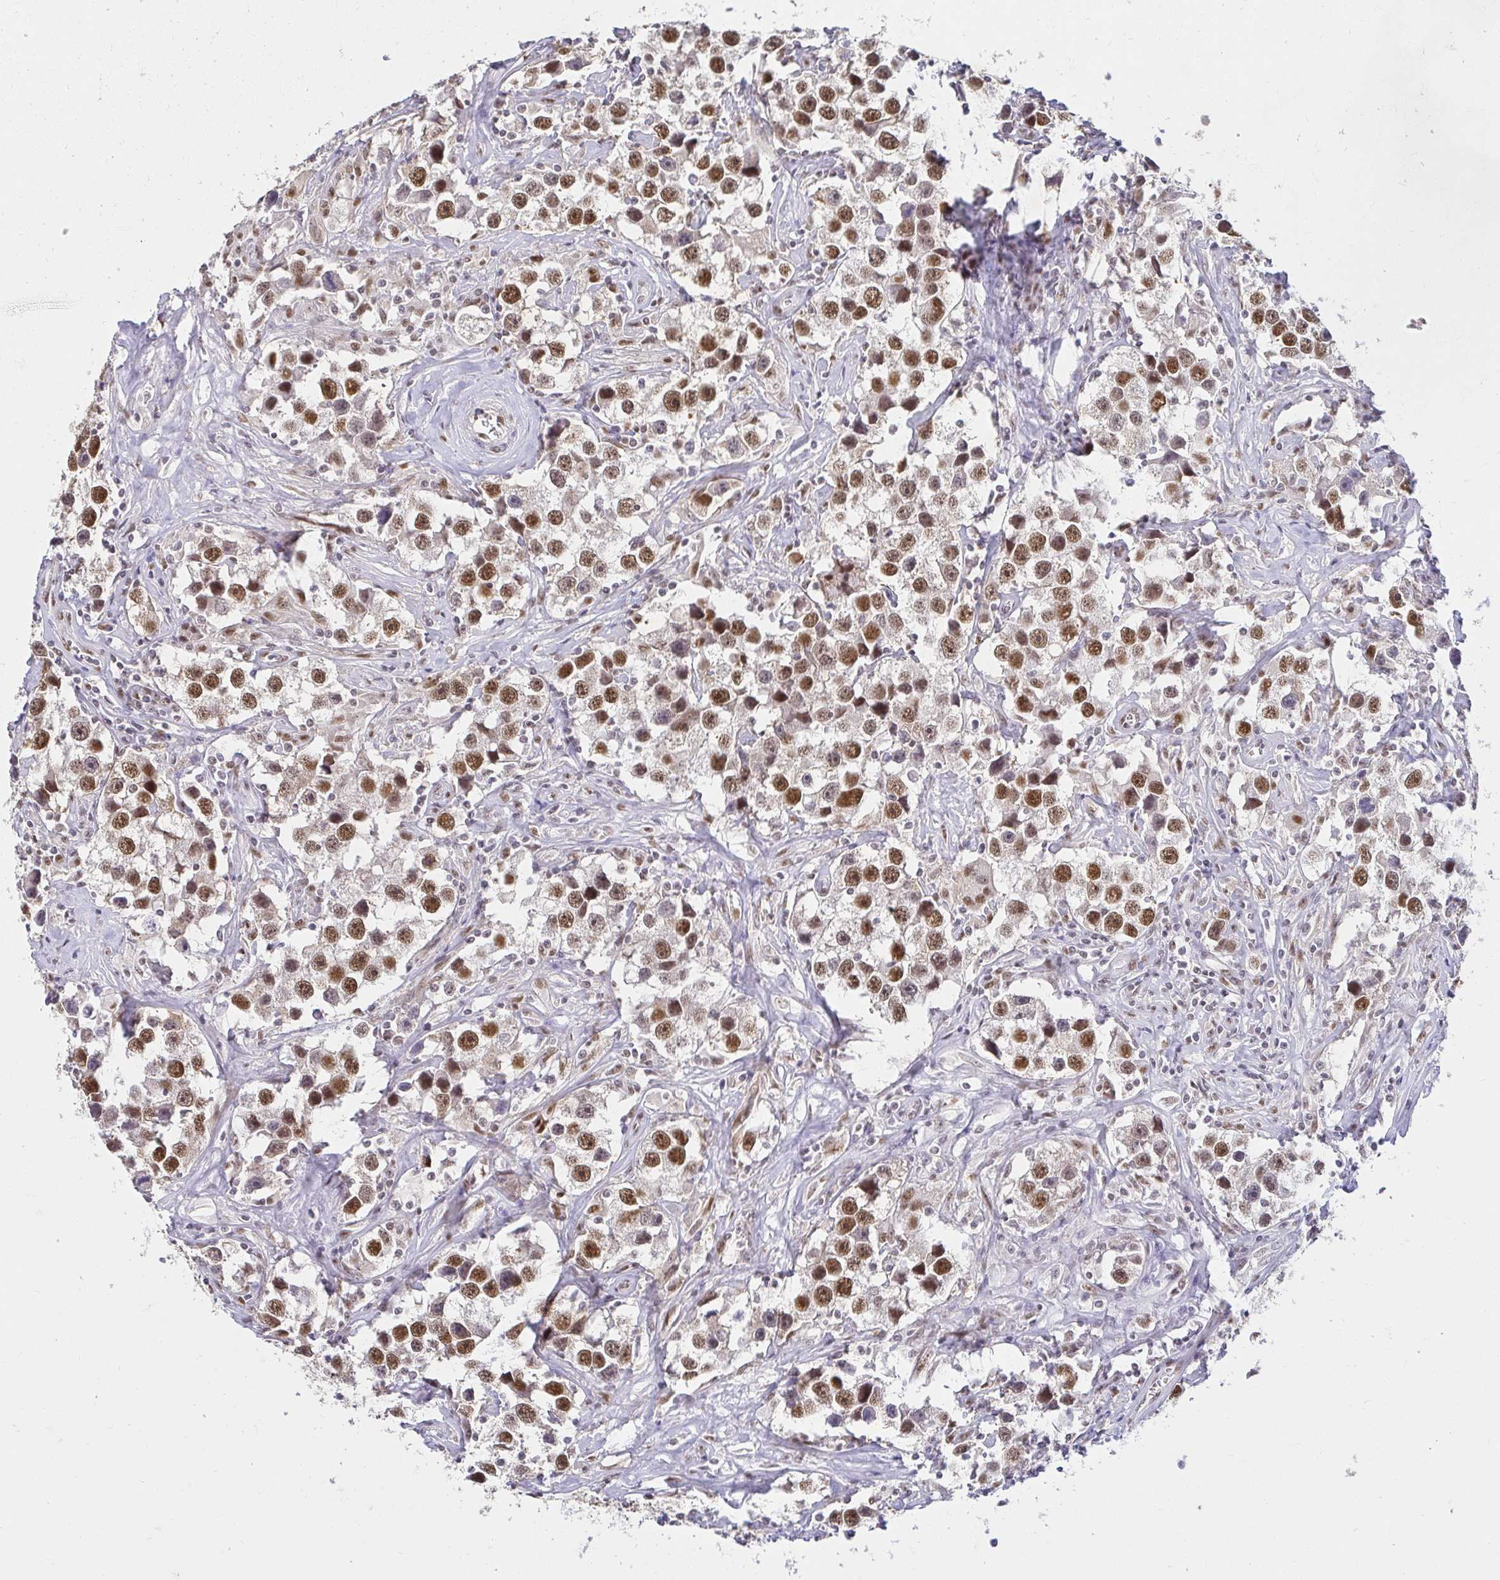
{"staining": {"intensity": "strong", "quantity": ">75%", "location": "nuclear"}, "tissue": "testis cancer", "cell_type": "Tumor cells", "image_type": "cancer", "snomed": [{"axis": "morphology", "description": "Seminoma, NOS"}, {"axis": "topography", "description": "Testis"}], "caption": "Brown immunohistochemical staining in seminoma (testis) exhibits strong nuclear staining in about >75% of tumor cells.", "gene": "RIMS4", "patient": {"sex": "male", "age": 49}}